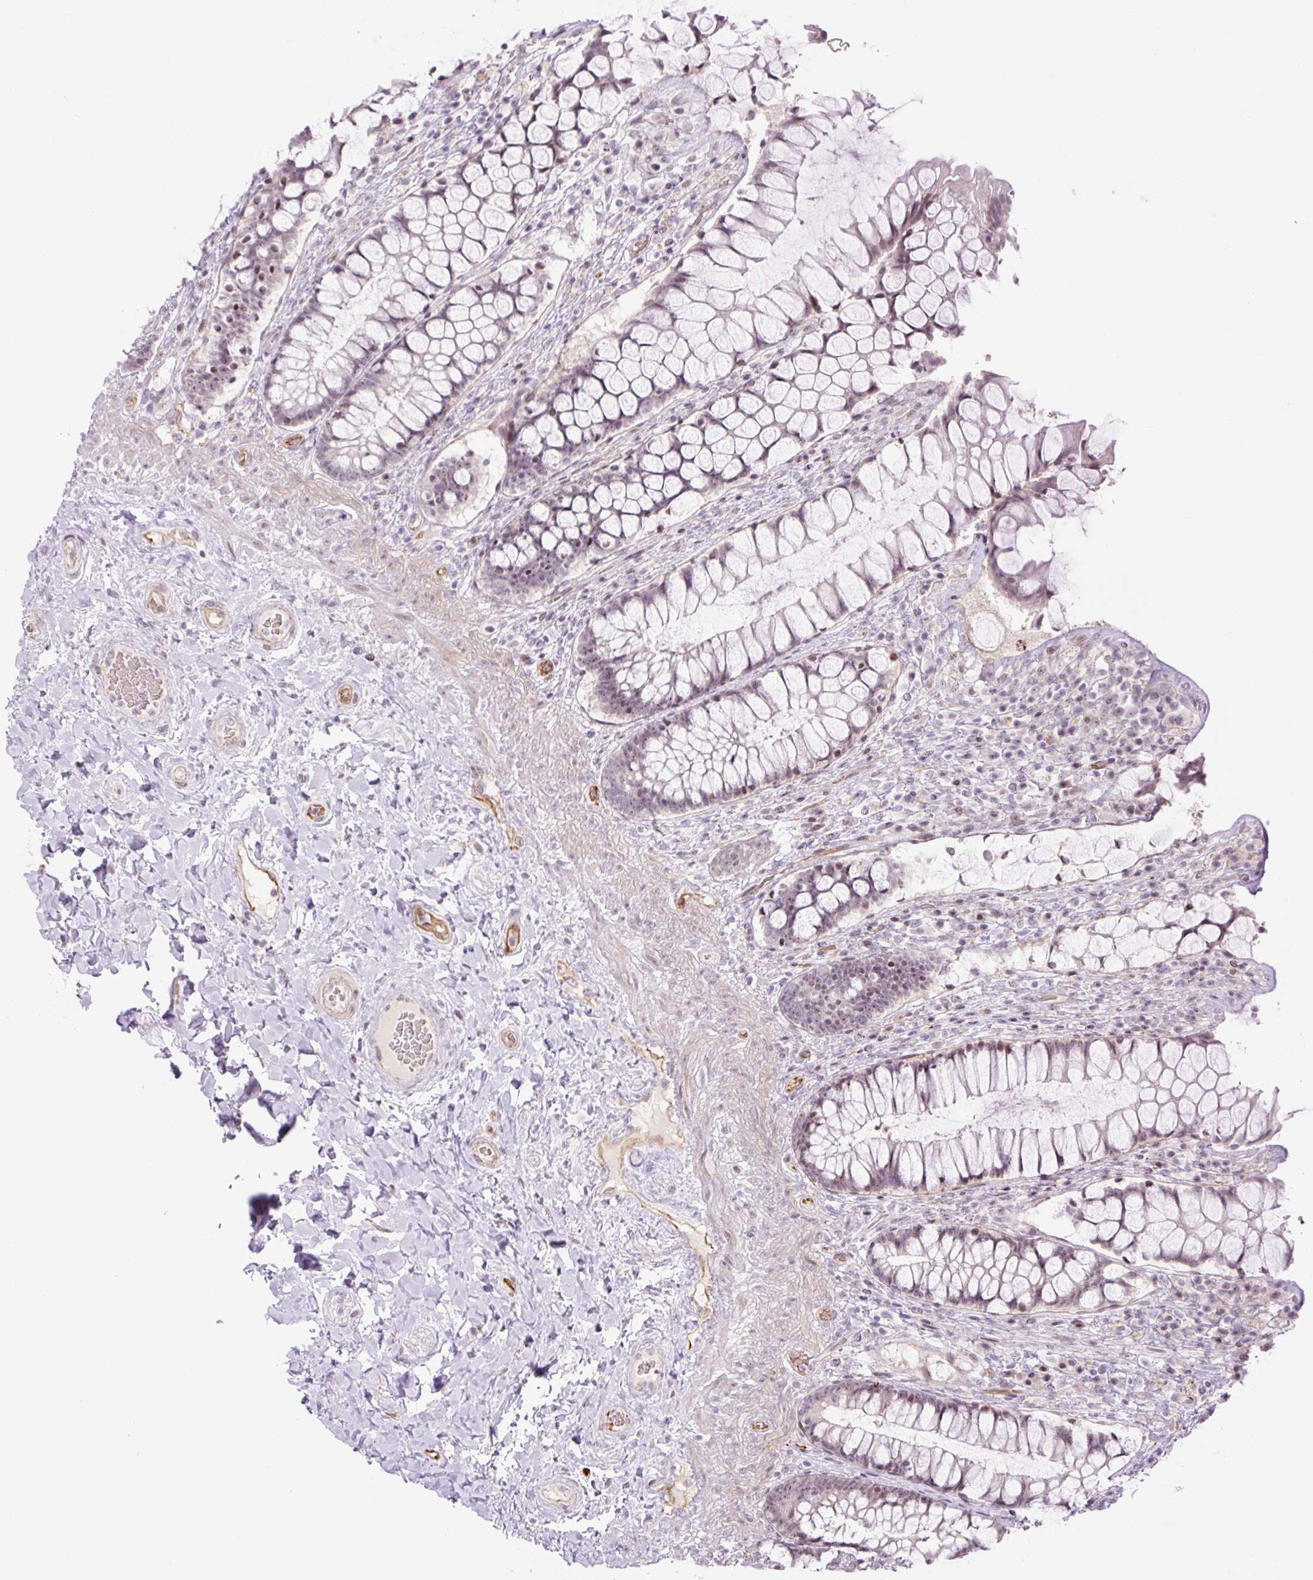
{"staining": {"intensity": "moderate", "quantity": ">75%", "location": "nuclear"}, "tissue": "rectum", "cell_type": "Glandular cells", "image_type": "normal", "snomed": [{"axis": "morphology", "description": "Normal tissue, NOS"}, {"axis": "topography", "description": "Rectum"}], "caption": "An image showing moderate nuclear positivity in approximately >75% of glandular cells in benign rectum, as visualized by brown immunohistochemical staining.", "gene": "ENSG00000268750", "patient": {"sex": "female", "age": 58}}